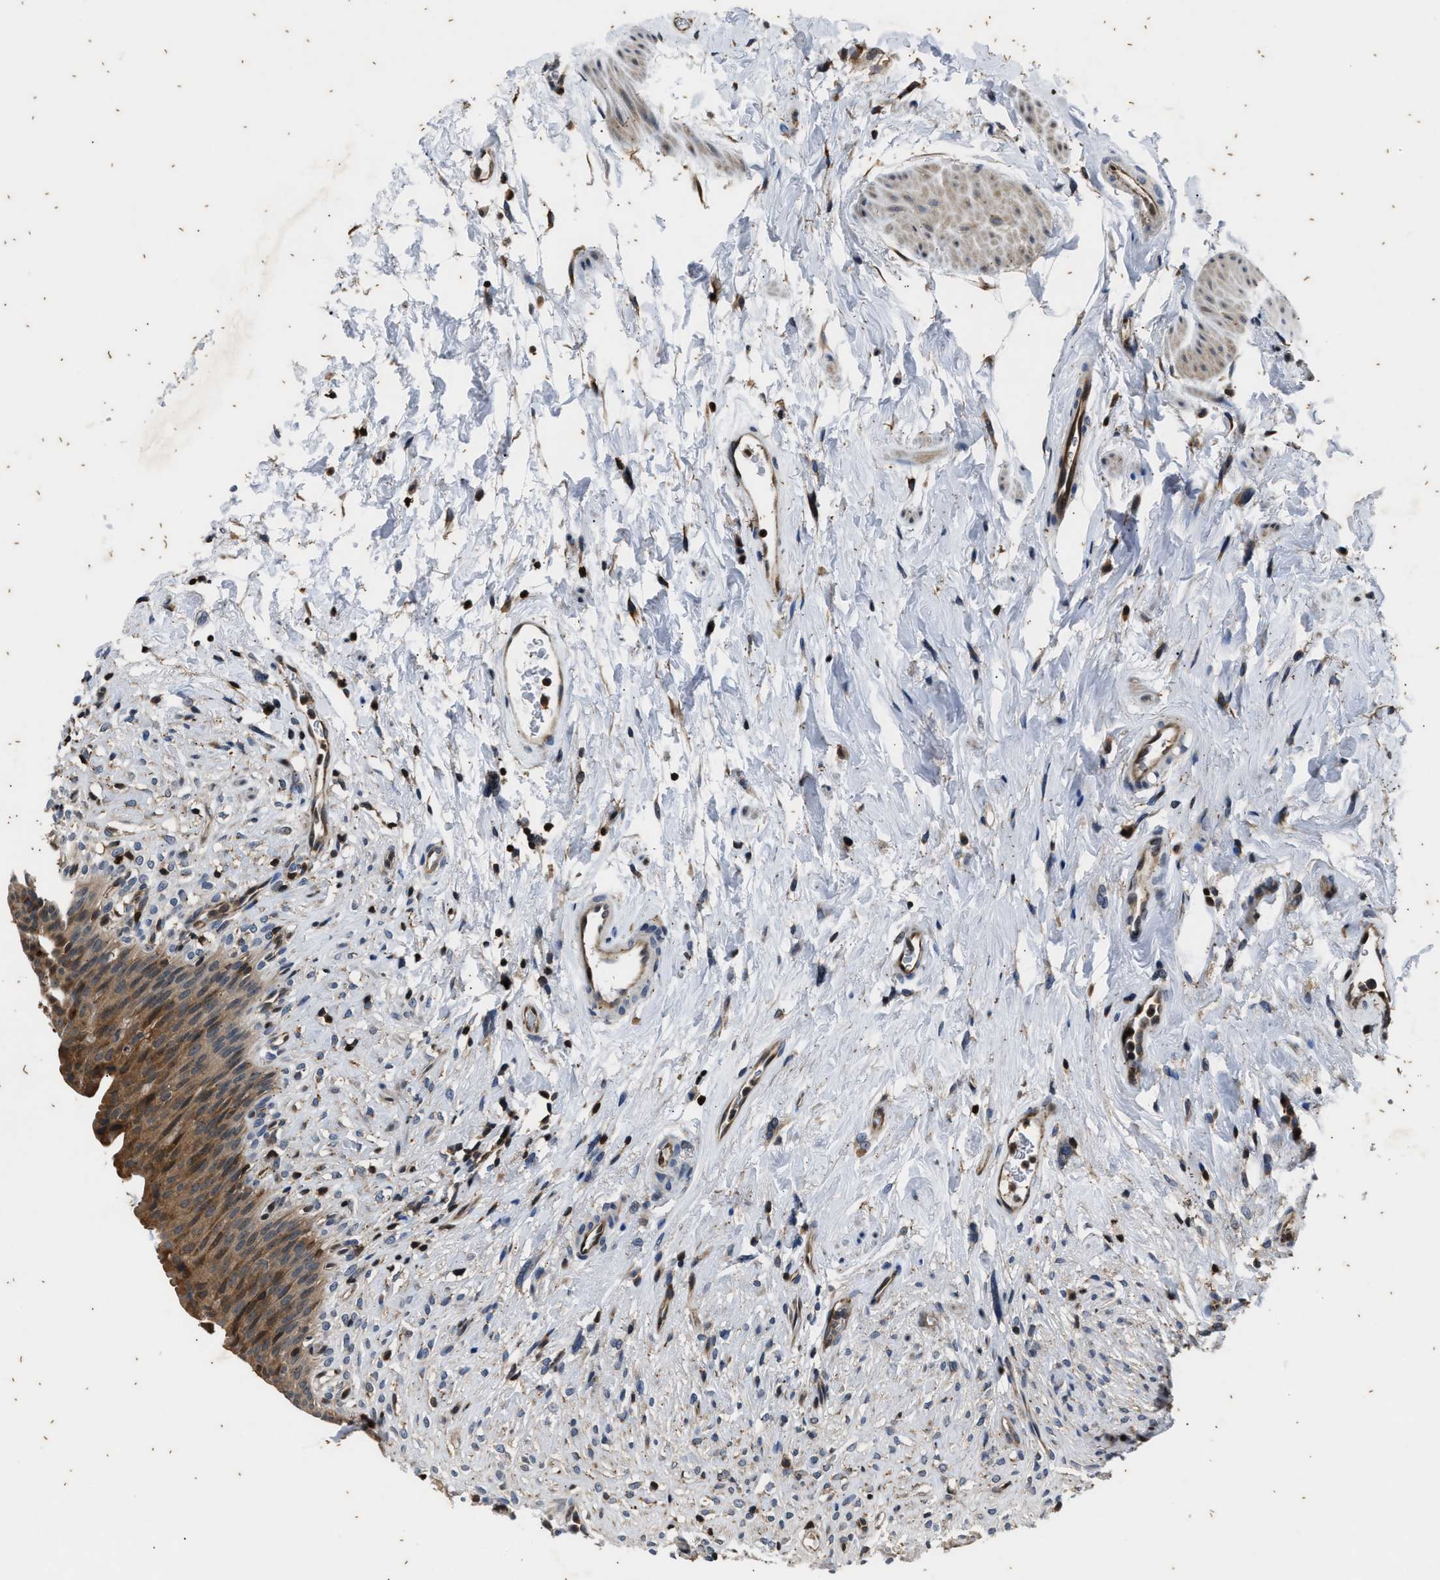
{"staining": {"intensity": "moderate", "quantity": ">75%", "location": "cytoplasmic/membranous"}, "tissue": "urinary bladder", "cell_type": "Urothelial cells", "image_type": "normal", "snomed": [{"axis": "morphology", "description": "Normal tissue, NOS"}, {"axis": "topography", "description": "Urinary bladder"}], "caption": "Protein expression analysis of benign urinary bladder demonstrates moderate cytoplasmic/membranous positivity in approximately >75% of urothelial cells. Nuclei are stained in blue.", "gene": "PTPN7", "patient": {"sex": "female", "age": 79}}